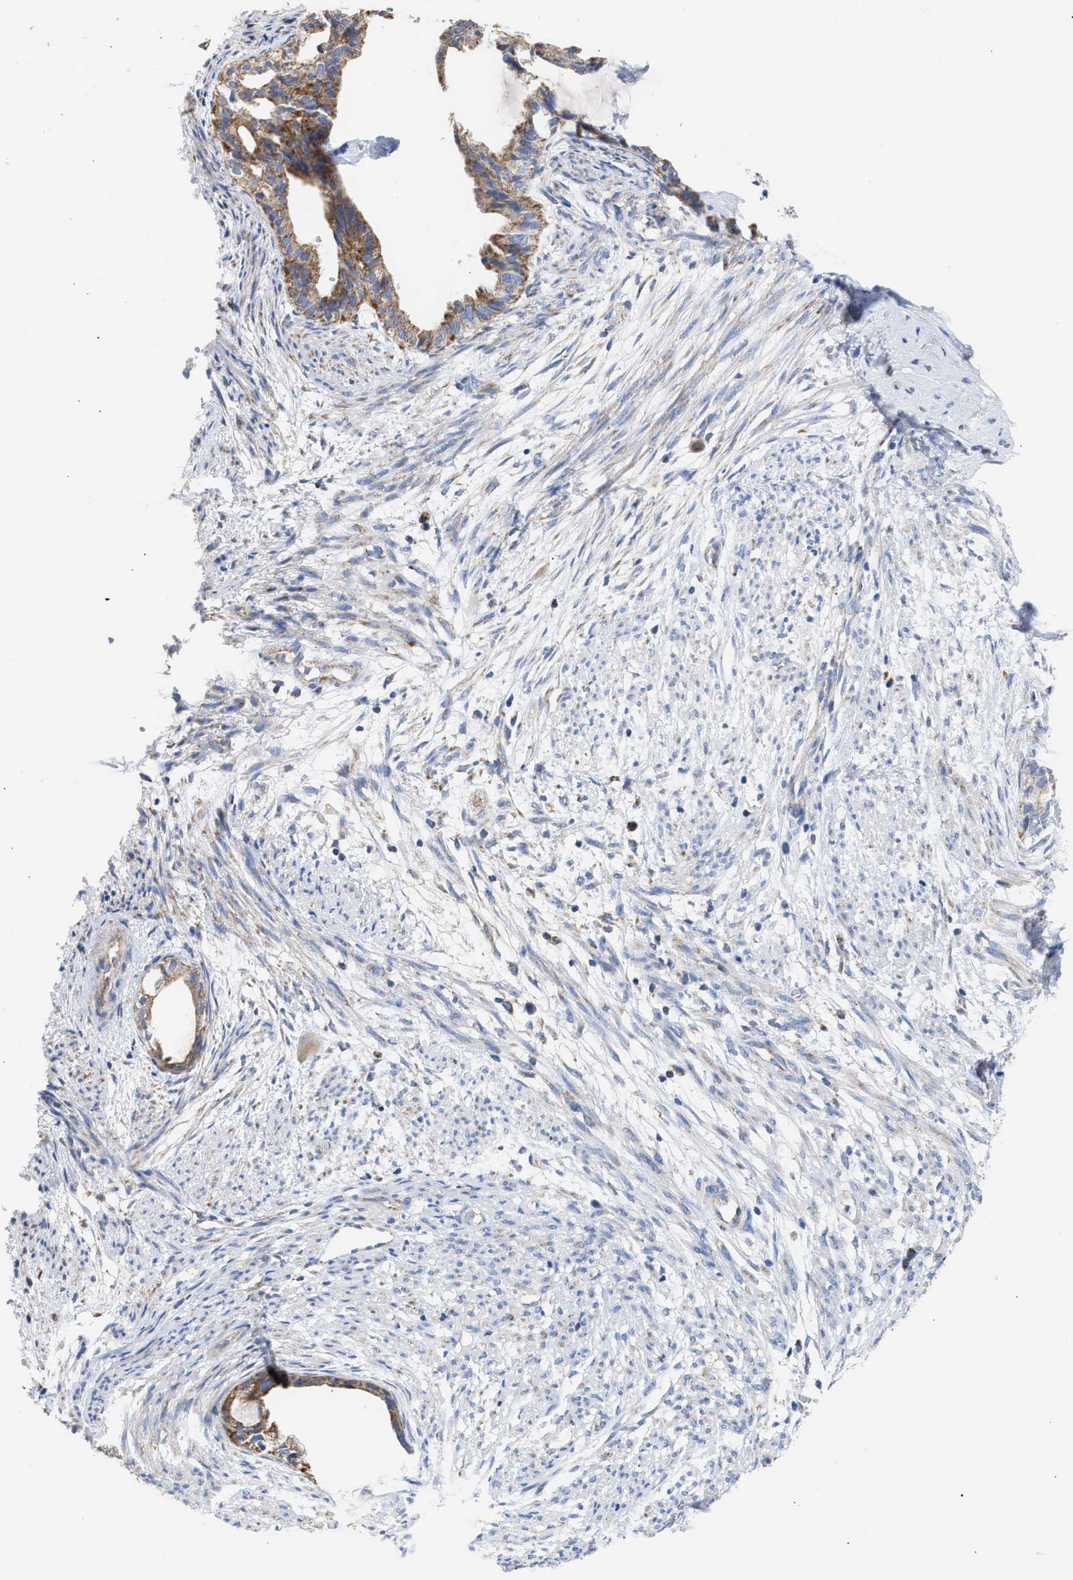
{"staining": {"intensity": "moderate", "quantity": ">75%", "location": "cytoplasmic/membranous"}, "tissue": "cervical cancer", "cell_type": "Tumor cells", "image_type": "cancer", "snomed": [{"axis": "morphology", "description": "Normal tissue, NOS"}, {"axis": "morphology", "description": "Adenocarcinoma, NOS"}, {"axis": "topography", "description": "Cervix"}, {"axis": "topography", "description": "Endometrium"}], "caption": "A medium amount of moderate cytoplasmic/membranous expression is identified in about >75% of tumor cells in adenocarcinoma (cervical) tissue. The protein is stained brown, and the nuclei are stained in blue (DAB (3,3'-diaminobenzidine) IHC with brightfield microscopy, high magnification).", "gene": "ACOT13", "patient": {"sex": "female", "age": 86}}